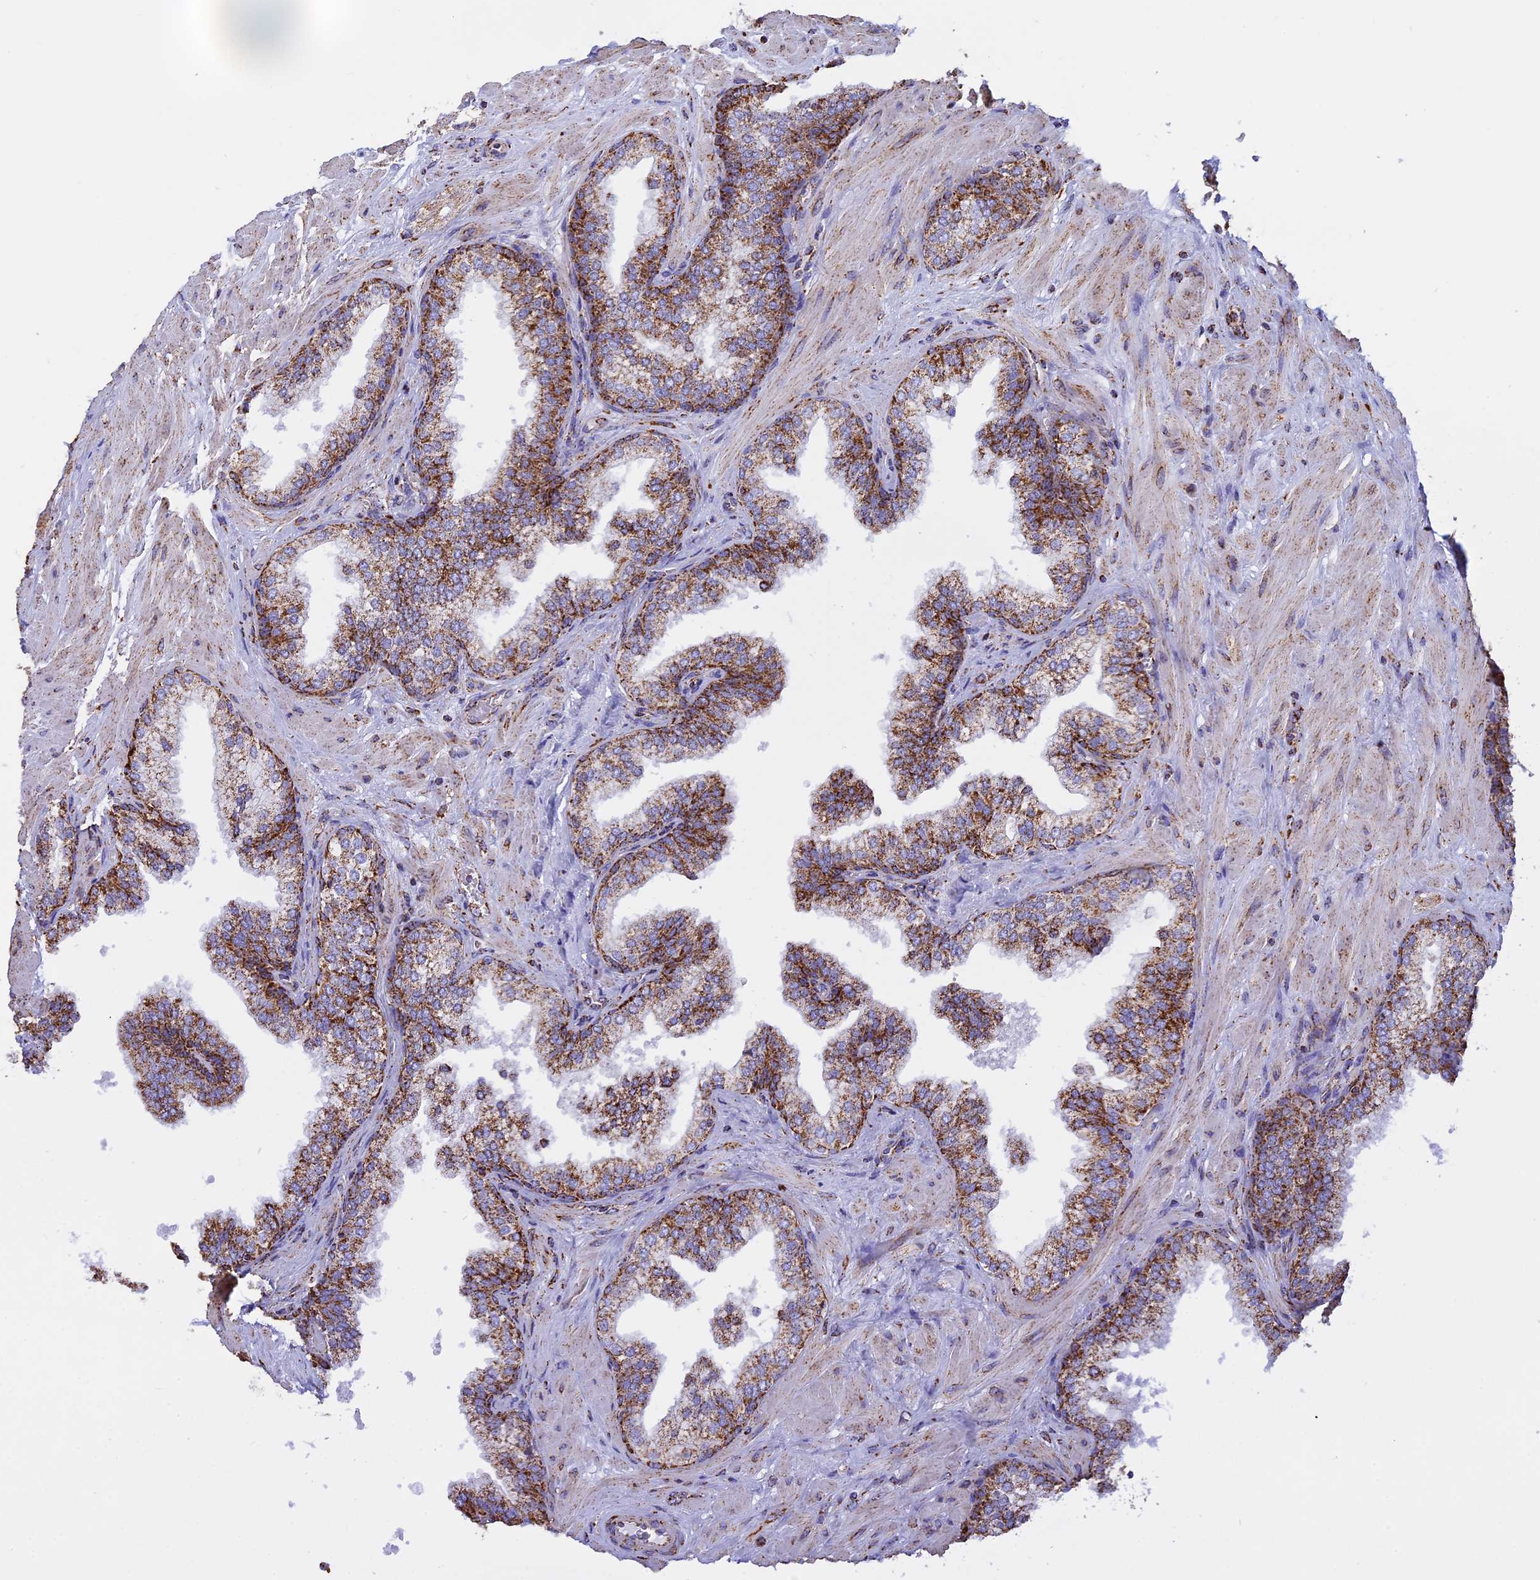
{"staining": {"intensity": "moderate", "quantity": ">75%", "location": "cytoplasmic/membranous"}, "tissue": "prostate", "cell_type": "Glandular cells", "image_type": "normal", "snomed": [{"axis": "morphology", "description": "Normal tissue, NOS"}, {"axis": "topography", "description": "Prostate"}], "caption": "Approximately >75% of glandular cells in benign prostate reveal moderate cytoplasmic/membranous protein positivity as visualized by brown immunohistochemical staining.", "gene": "KCNG1", "patient": {"sex": "male", "age": 60}}